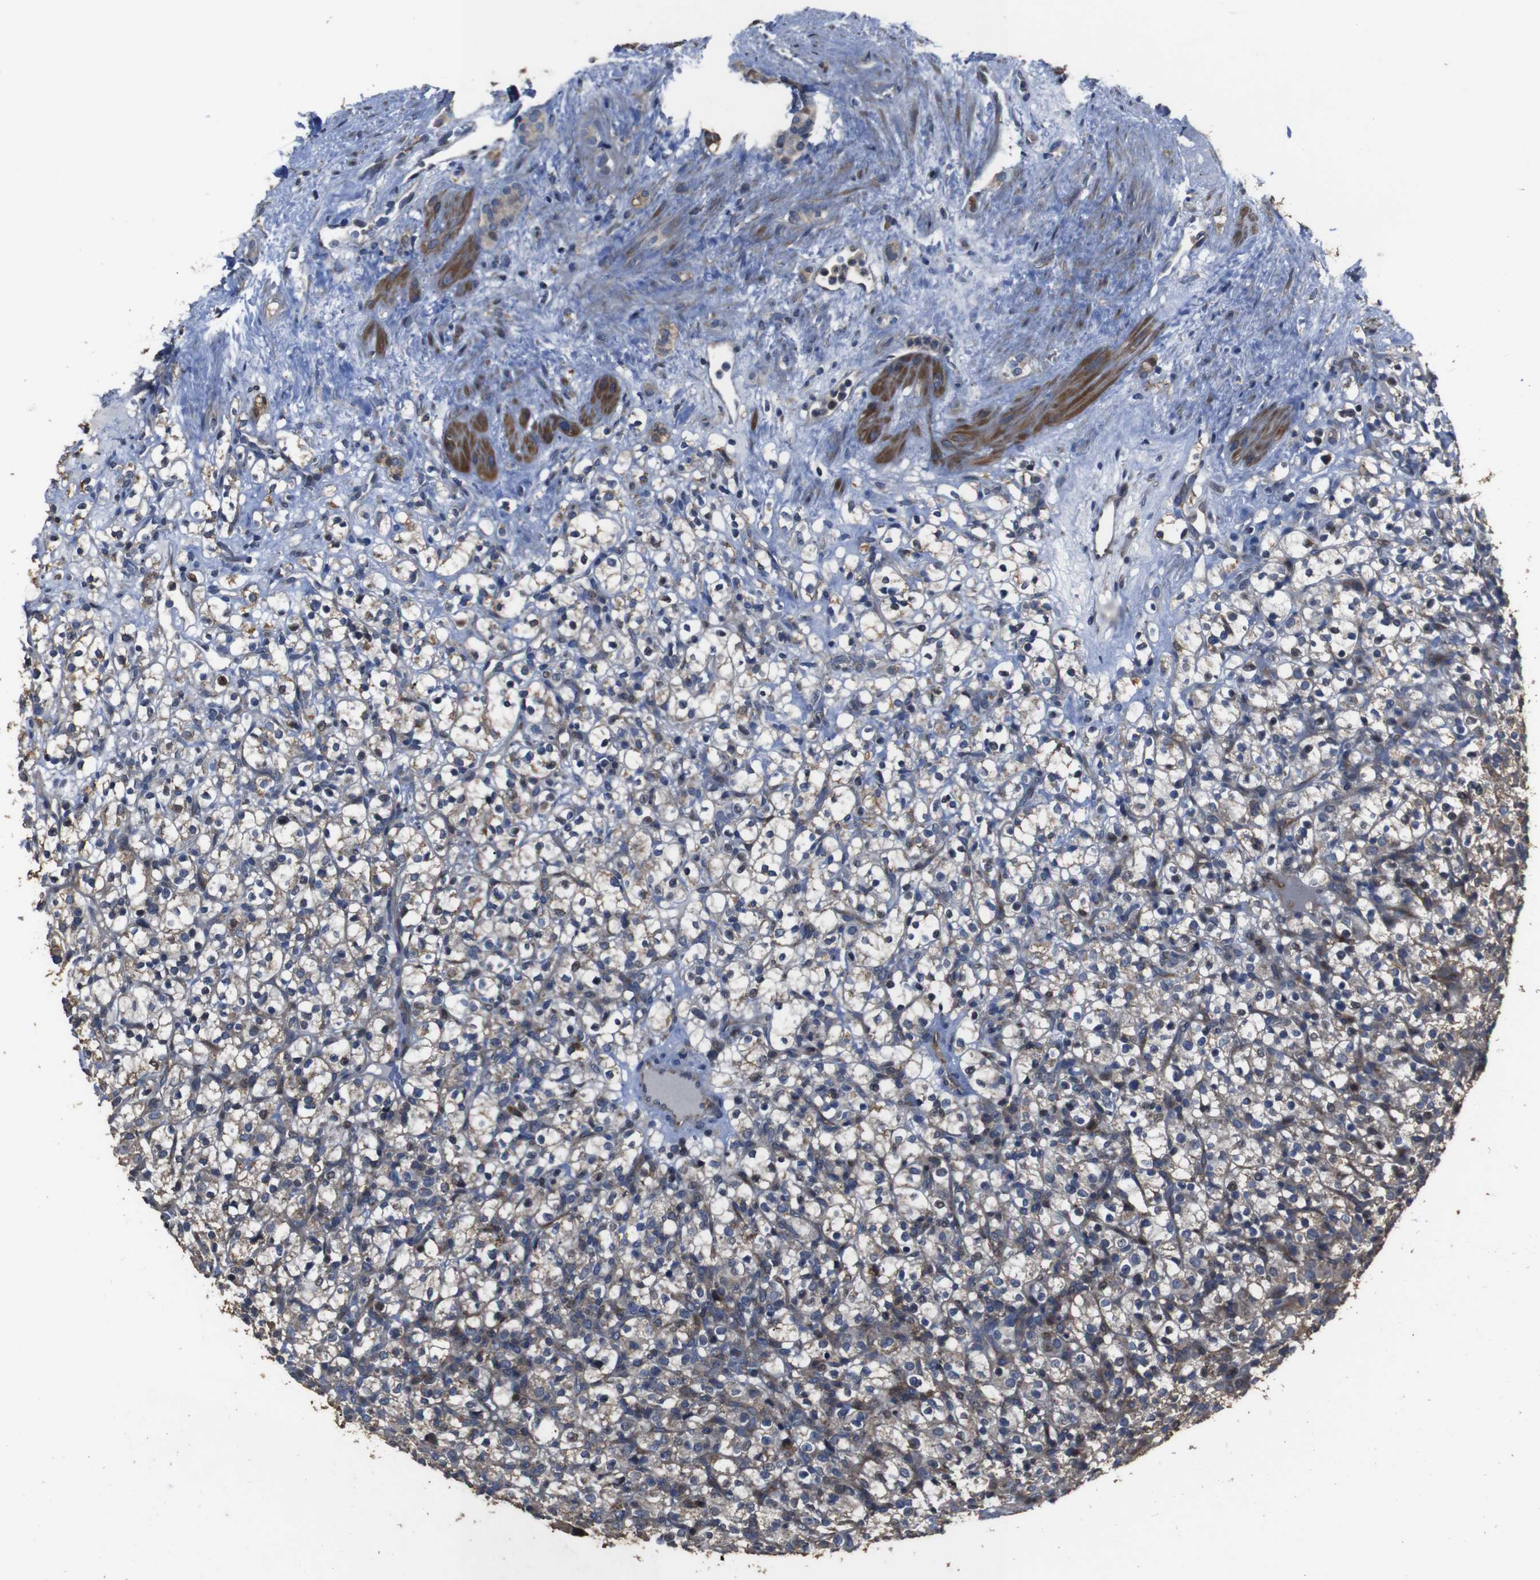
{"staining": {"intensity": "weak", "quantity": "25%-75%", "location": "cytoplasmic/membranous"}, "tissue": "renal cancer", "cell_type": "Tumor cells", "image_type": "cancer", "snomed": [{"axis": "morphology", "description": "Normal tissue, NOS"}, {"axis": "morphology", "description": "Adenocarcinoma, NOS"}, {"axis": "topography", "description": "Kidney"}], "caption": "Human adenocarcinoma (renal) stained with a brown dye reveals weak cytoplasmic/membranous positive staining in about 25%-75% of tumor cells.", "gene": "SNN", "patient": {"sex": "female", "age": 72}}